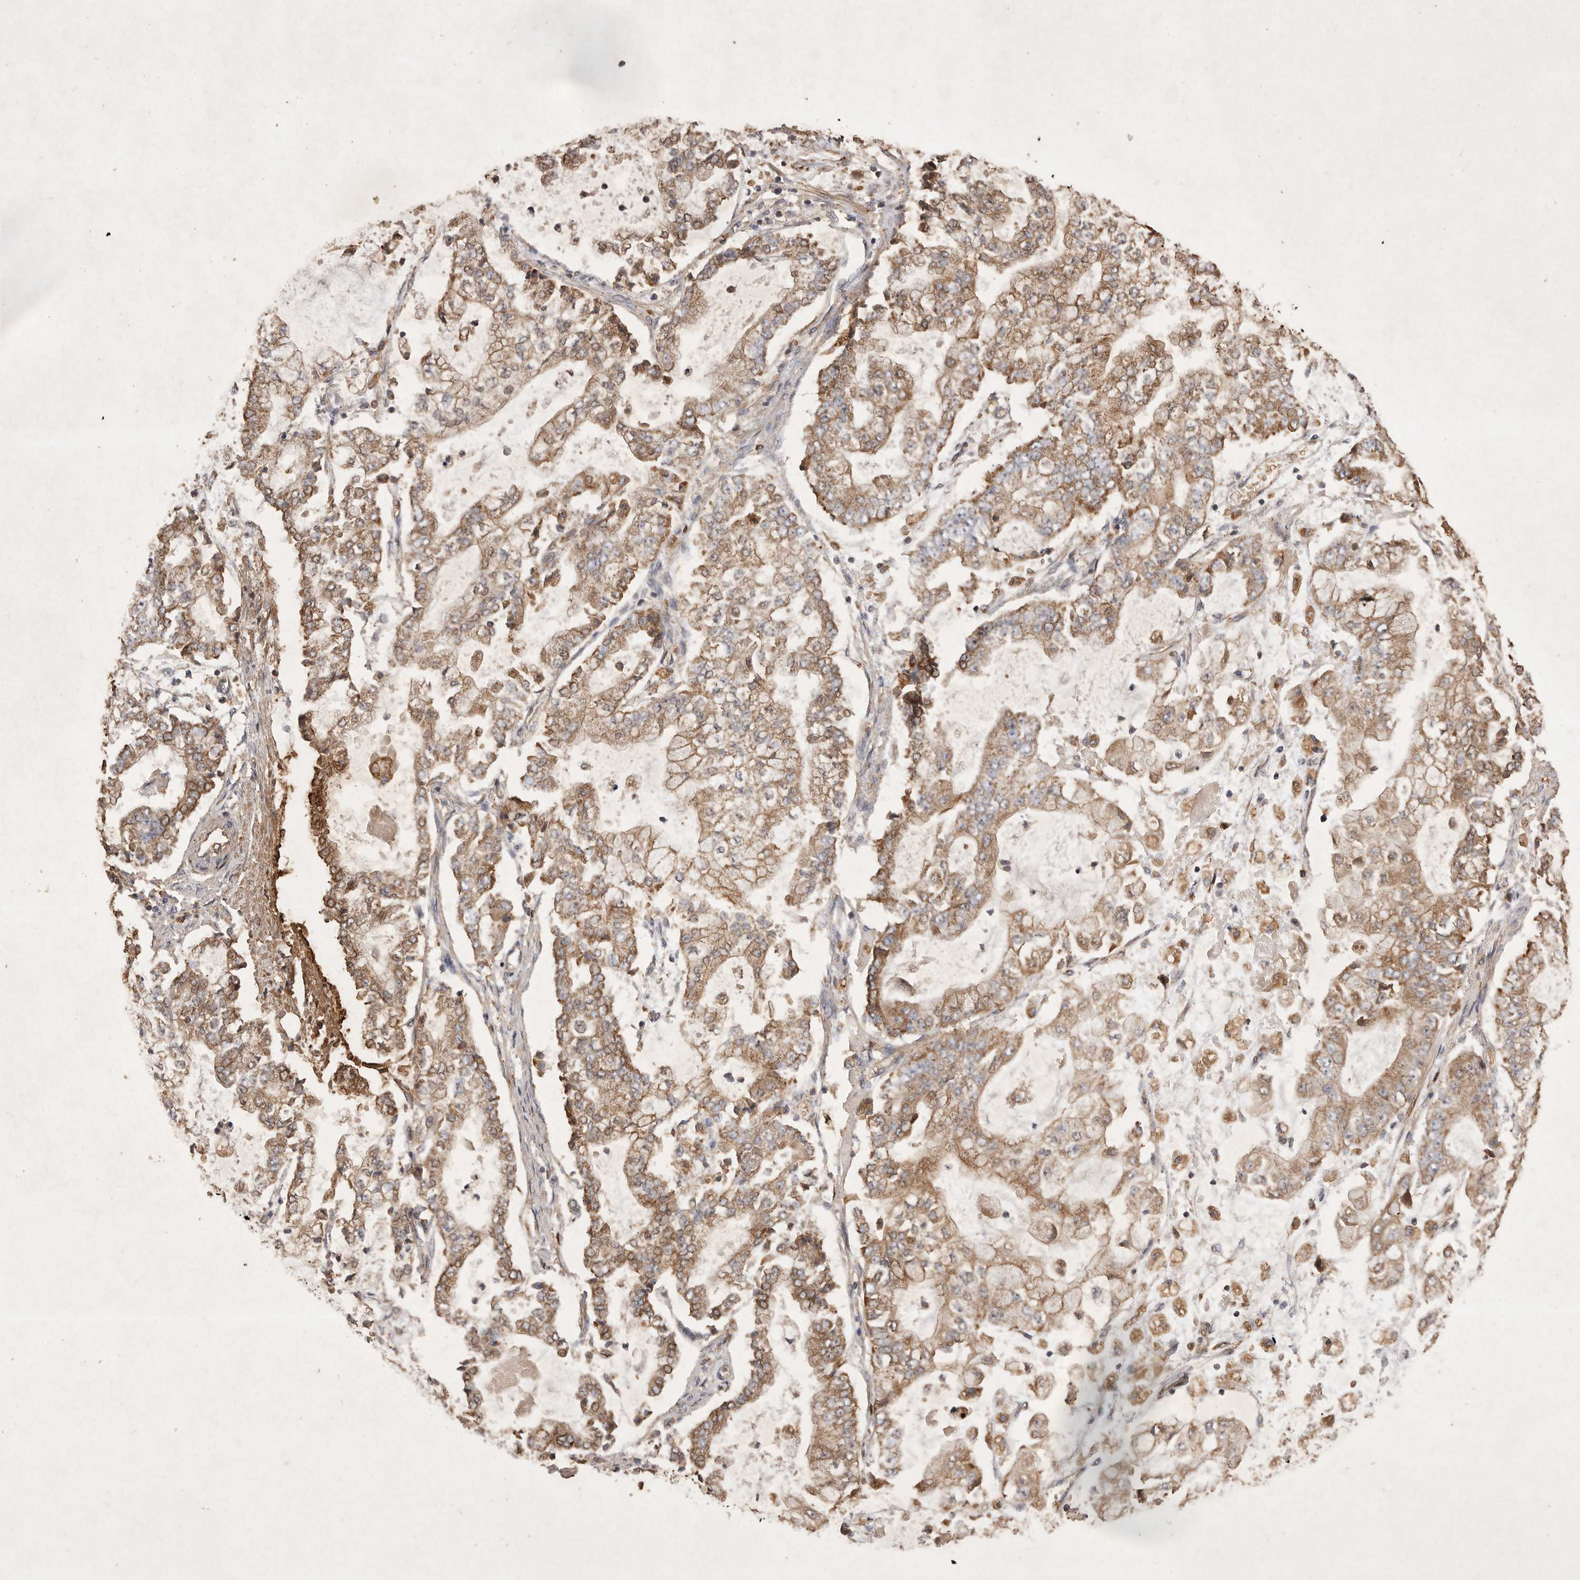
{"staining": {"intensity": "moderate", "quantity": ">75%", "location": "cytoplasmic/membranous"}, "tissue": "stomach cancer", "cell_type": "Tumor cells", "image_type": "cancer", "snomed": [{"axis": "morphology", "description": "Adenocarcinoma, NOS"}, {"axis": "topography", "description": "Stomach"}], "caption": "Immunohistochemistry (IHC) (DAB) staining of human stomach cancer shows moderate cytoplasmic/membranous protein staining in about >75% of tumor cells.", "gene": "MRPL41", "patient": {"sex": "male", "age": 76}}